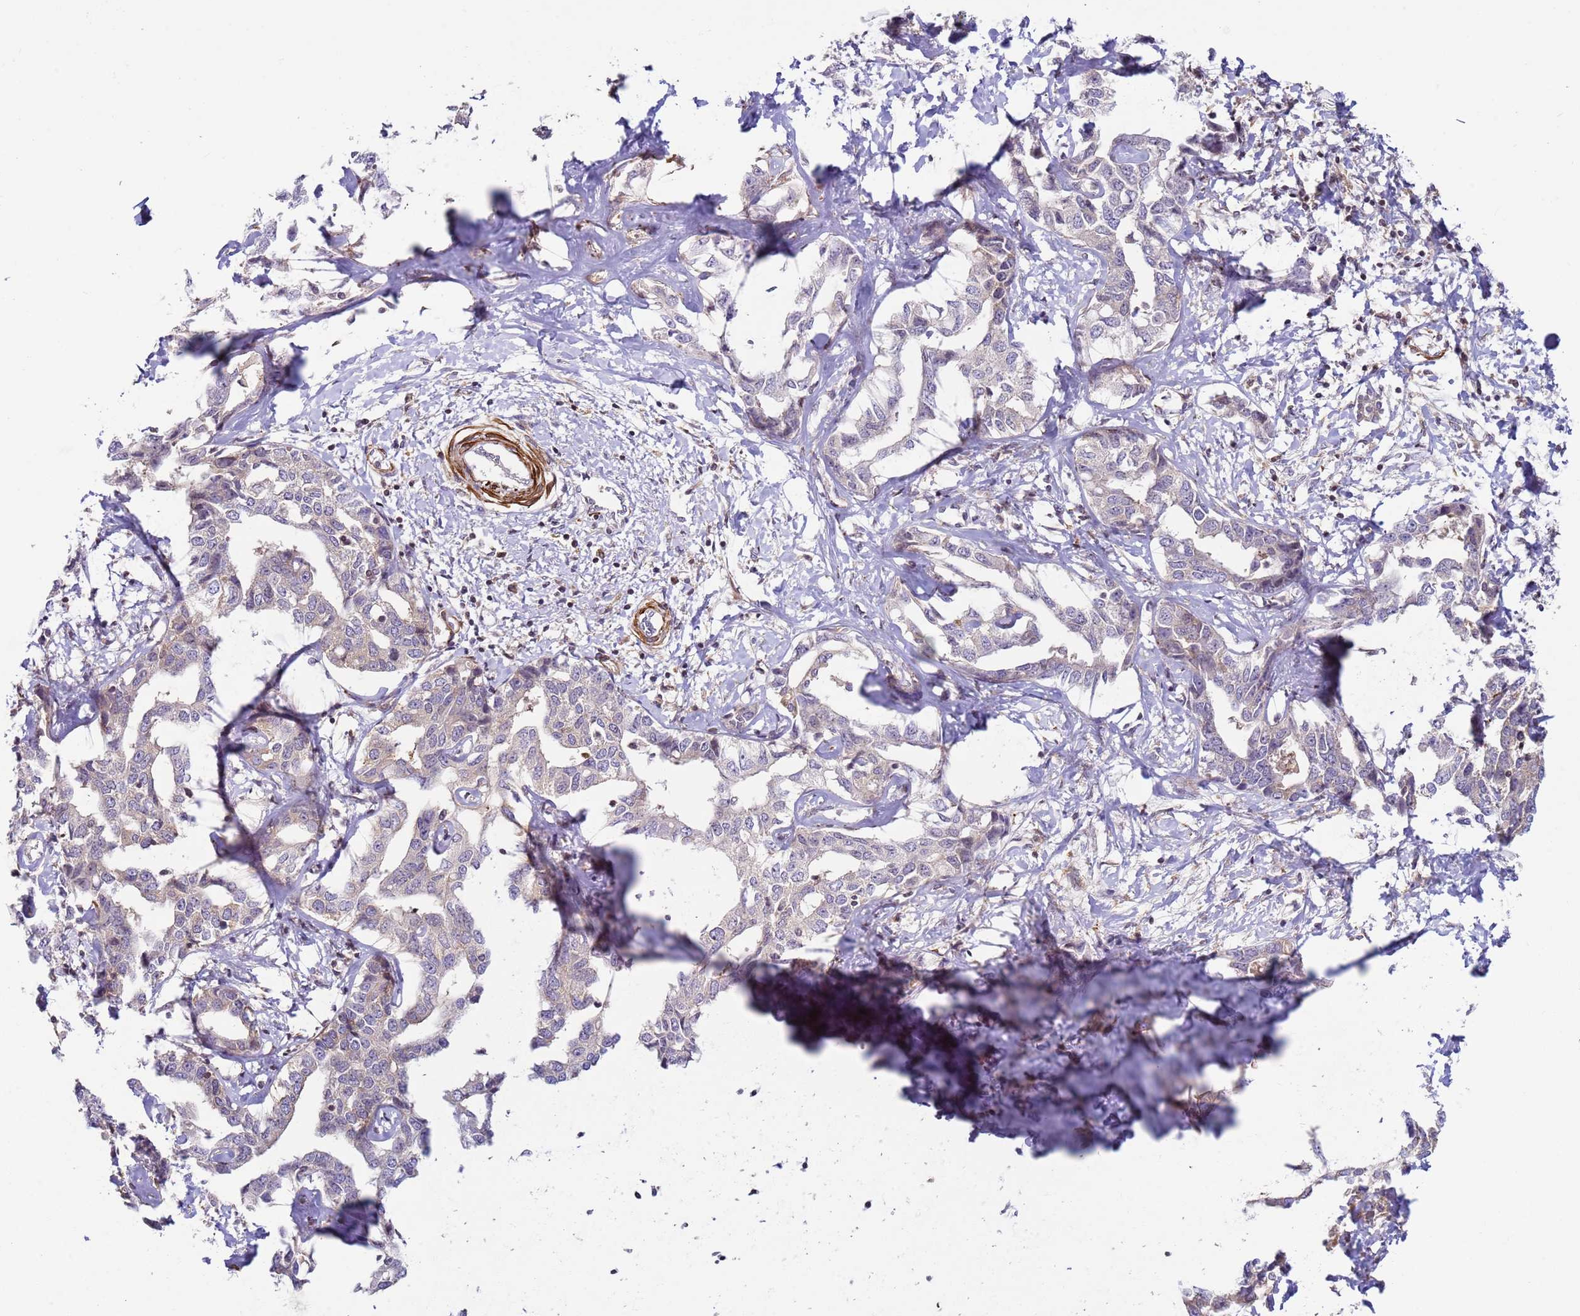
{"staining": {"intensity": "negative", "quantity": "none", "location": "none"}, "tissue": "liver cancer", "cell_type": "Tumor cells", "image_type": "cancer", "snomed": [{"axis": "morphology", "description": "Cholangiocarcinoma"}, {"axis": "topography", "description": "Liver"}], "caption": "Tumor cells are negative for brown protein staining in cholangiocarcinoma (liver).", "gene": "SNAPC4", "patient": {"sex": "male", "age": 59}}